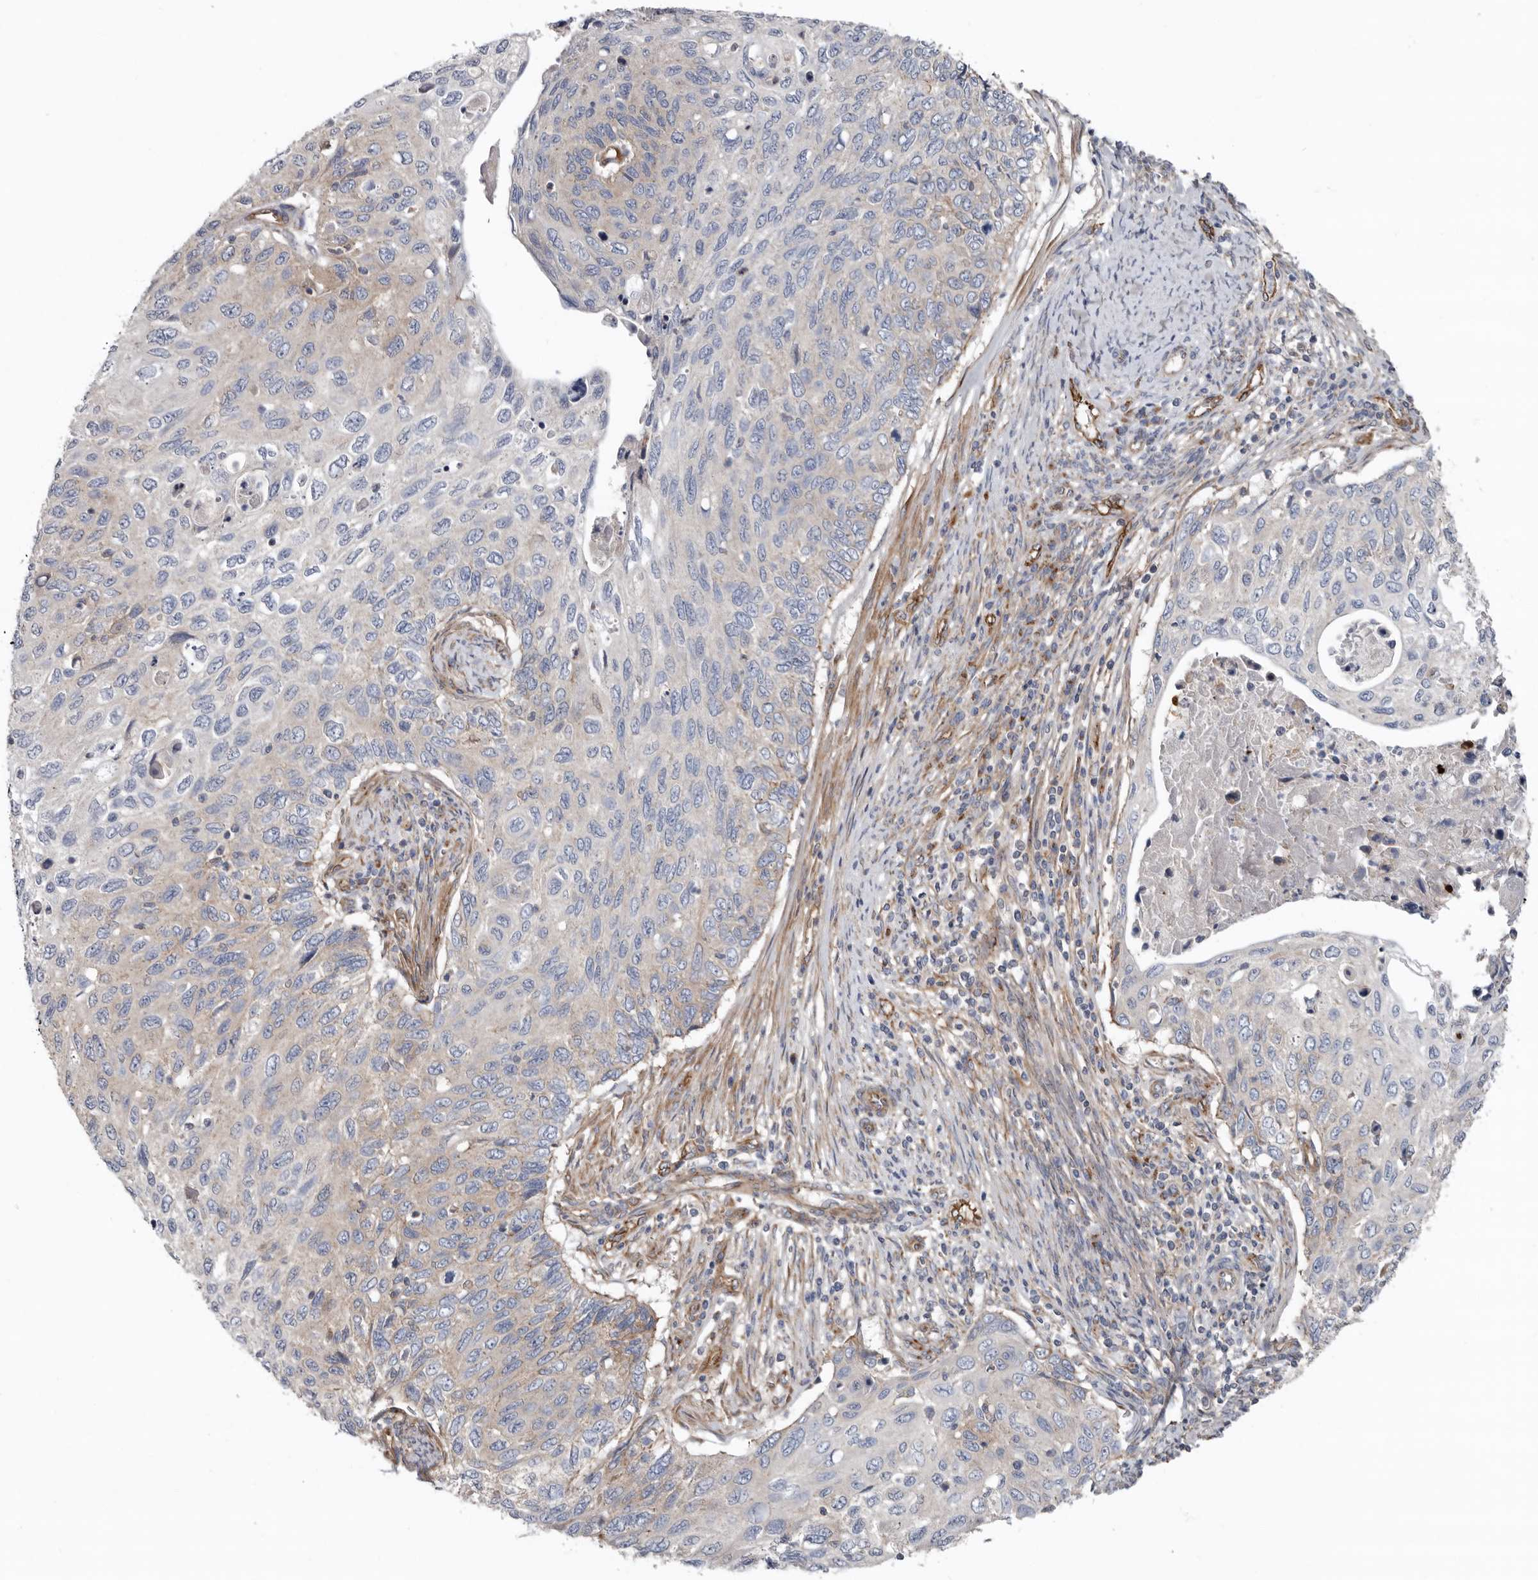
{"staining": {"intensity": "moderate", "quantity": "<25%", "location": "cytoplasmic/membranous"}, "tissue": "cervical cancer", "cell_type": "Tumor cells", "image_type": "cancer", "snomed": [{"axis": "morphology", "description": "Squamous cell carcinoma, NOS"}, {"axis": "topography", "description": "Cervix"}], "caption": "This histopathology image shows immunohistochemistry (IHC) staining of cervical squamous cell carcinoma, with low moderate cytoplasmic/membranous staining in approximately <25% of tumor cells.", "gene": "LUZP1", "patient": {"sex": "female", "age": 70}}